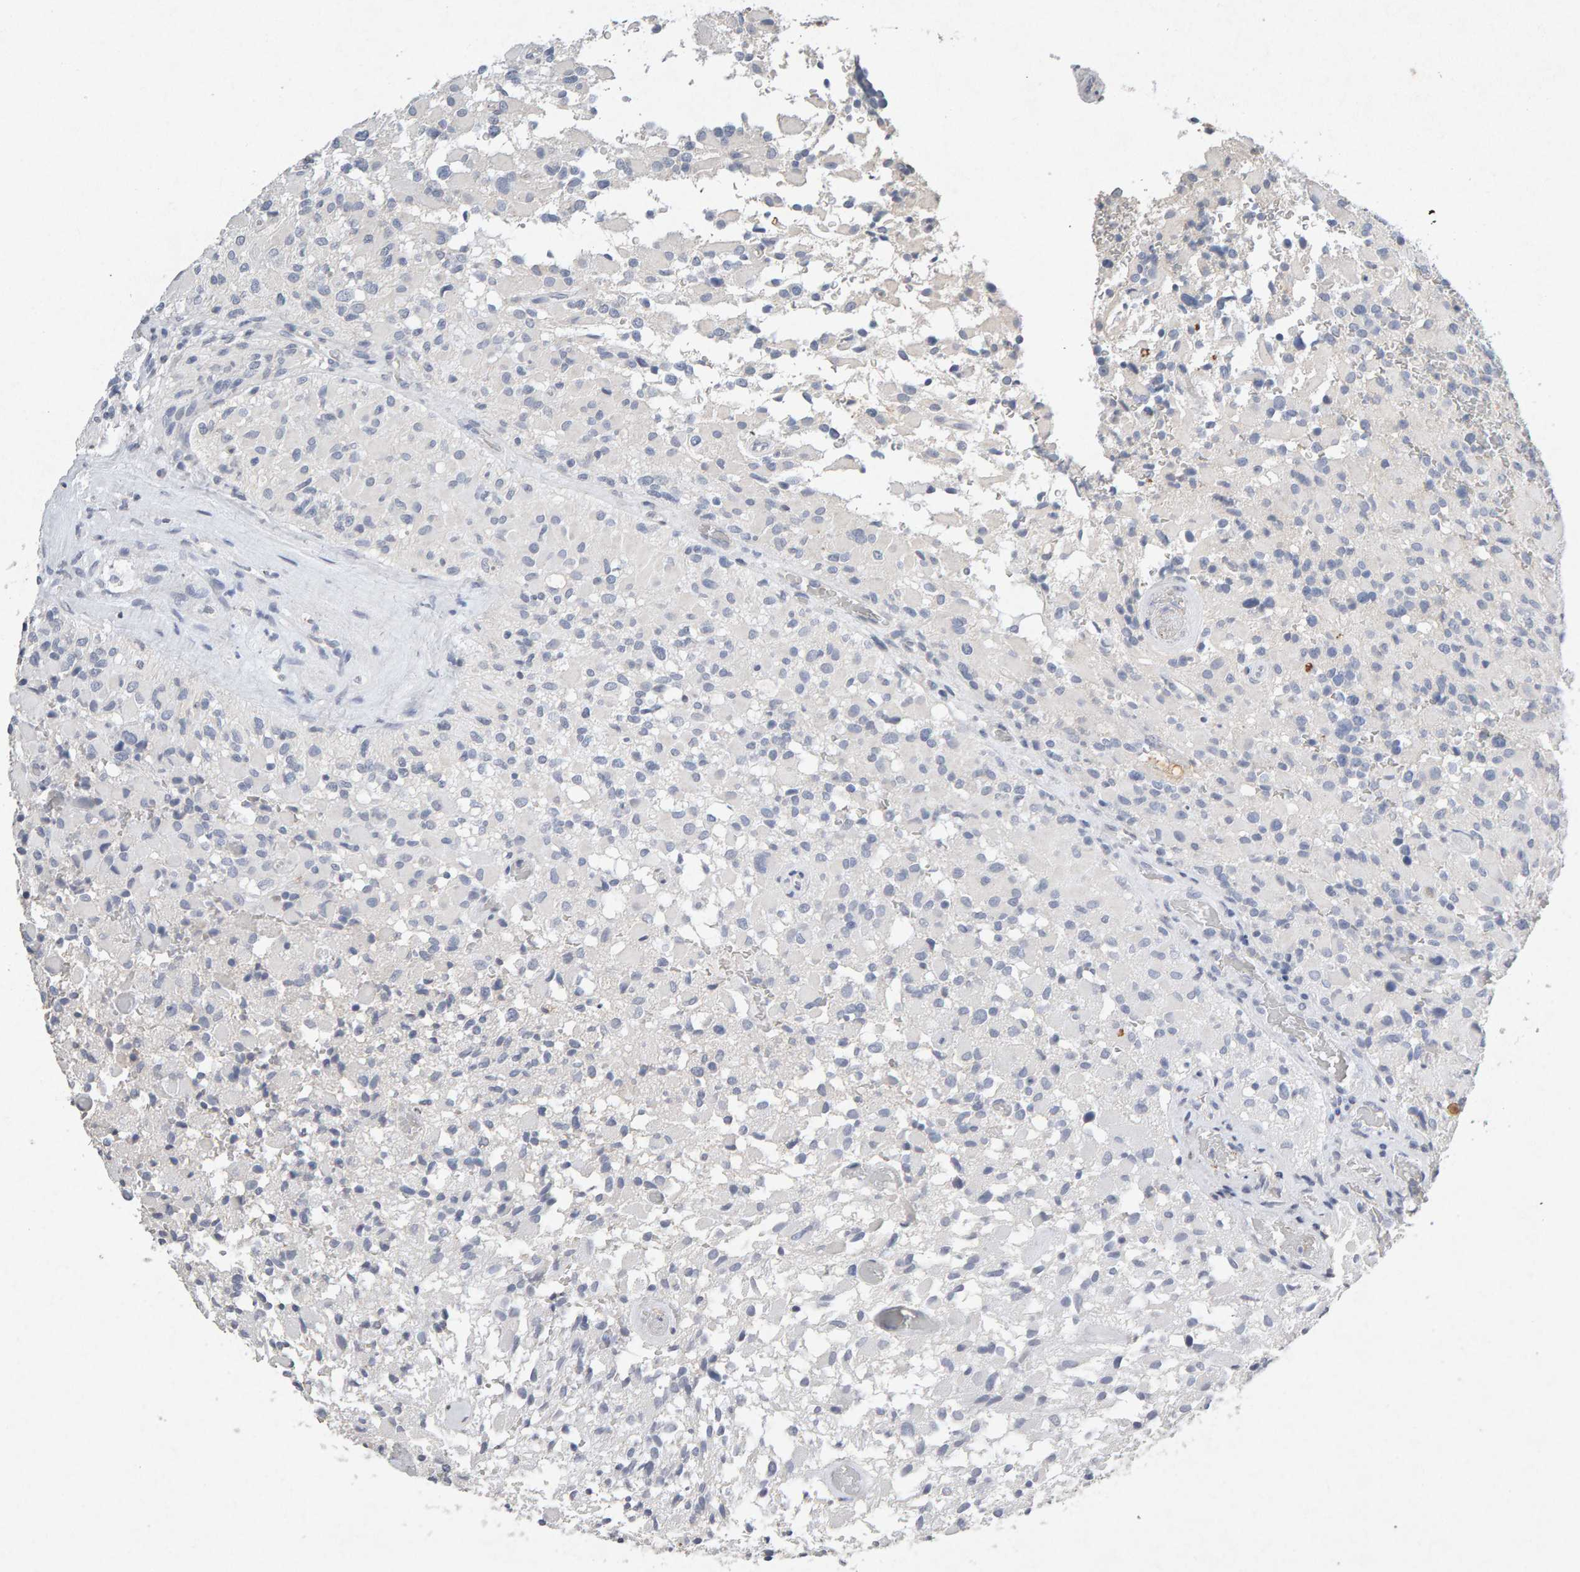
{"staining": {"intensity": "negative", "quantity": "none", "location": "none"}, "tissue": "glioma", "cell_type": "Tumor cells", "image_type": "cancer", "snomed": [{"axis": "morphology", "description": "Glioma, malignant, High grade"}, {"axis": "topography", "description": "Brain"}], "caption": "A micrograph of glioma stained for a protein demonstrates no brown staining in tumor cells. Nuclei are stained in blue.", "gene": "PTPRM", "patient": {"sex": "male", "age": 71}}